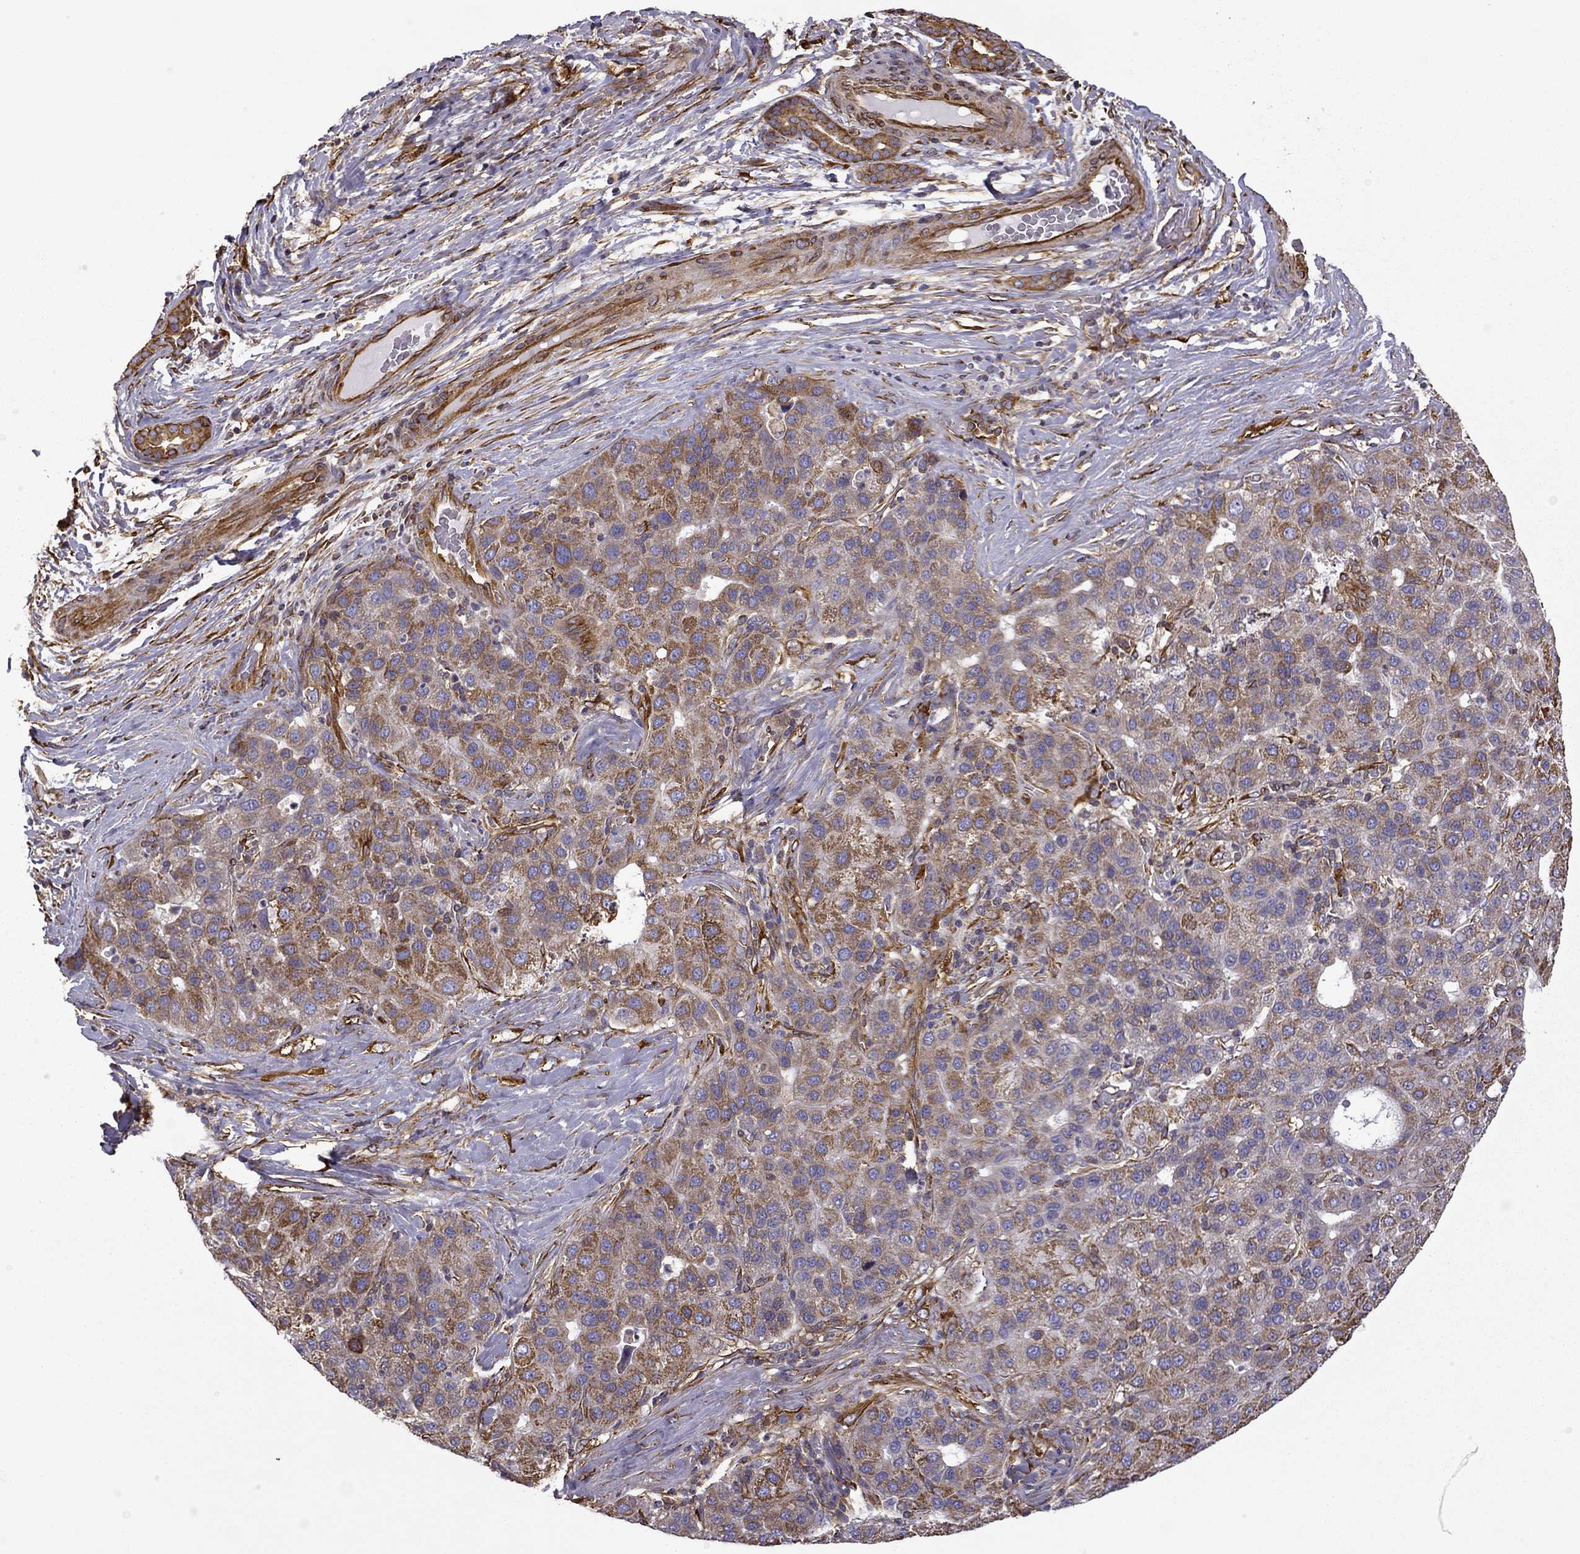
{"staining": {"intensity": "strong", "quantity": ">75%", "location": "cytoplasmic/membranous"}, "tissue": "liver cancer", "cell_type": "Tumor cells", "image_type": "cancer", "snomed": [{"axis": "morphology", "description": "Carcinoma, Hepatocellular, NOS"}, {"axis": "topography", "description": "Liver"}], "caption": "IHC micrograph of human hepatocellular carcinoma (liver) stained for a protein (brown), which exhibits high levels of strong cytoplasmic/membranous expression in approximately >75% of tumor cells.", "gene": "MAP4", "patient": {"sex": "male", "age": 65}}